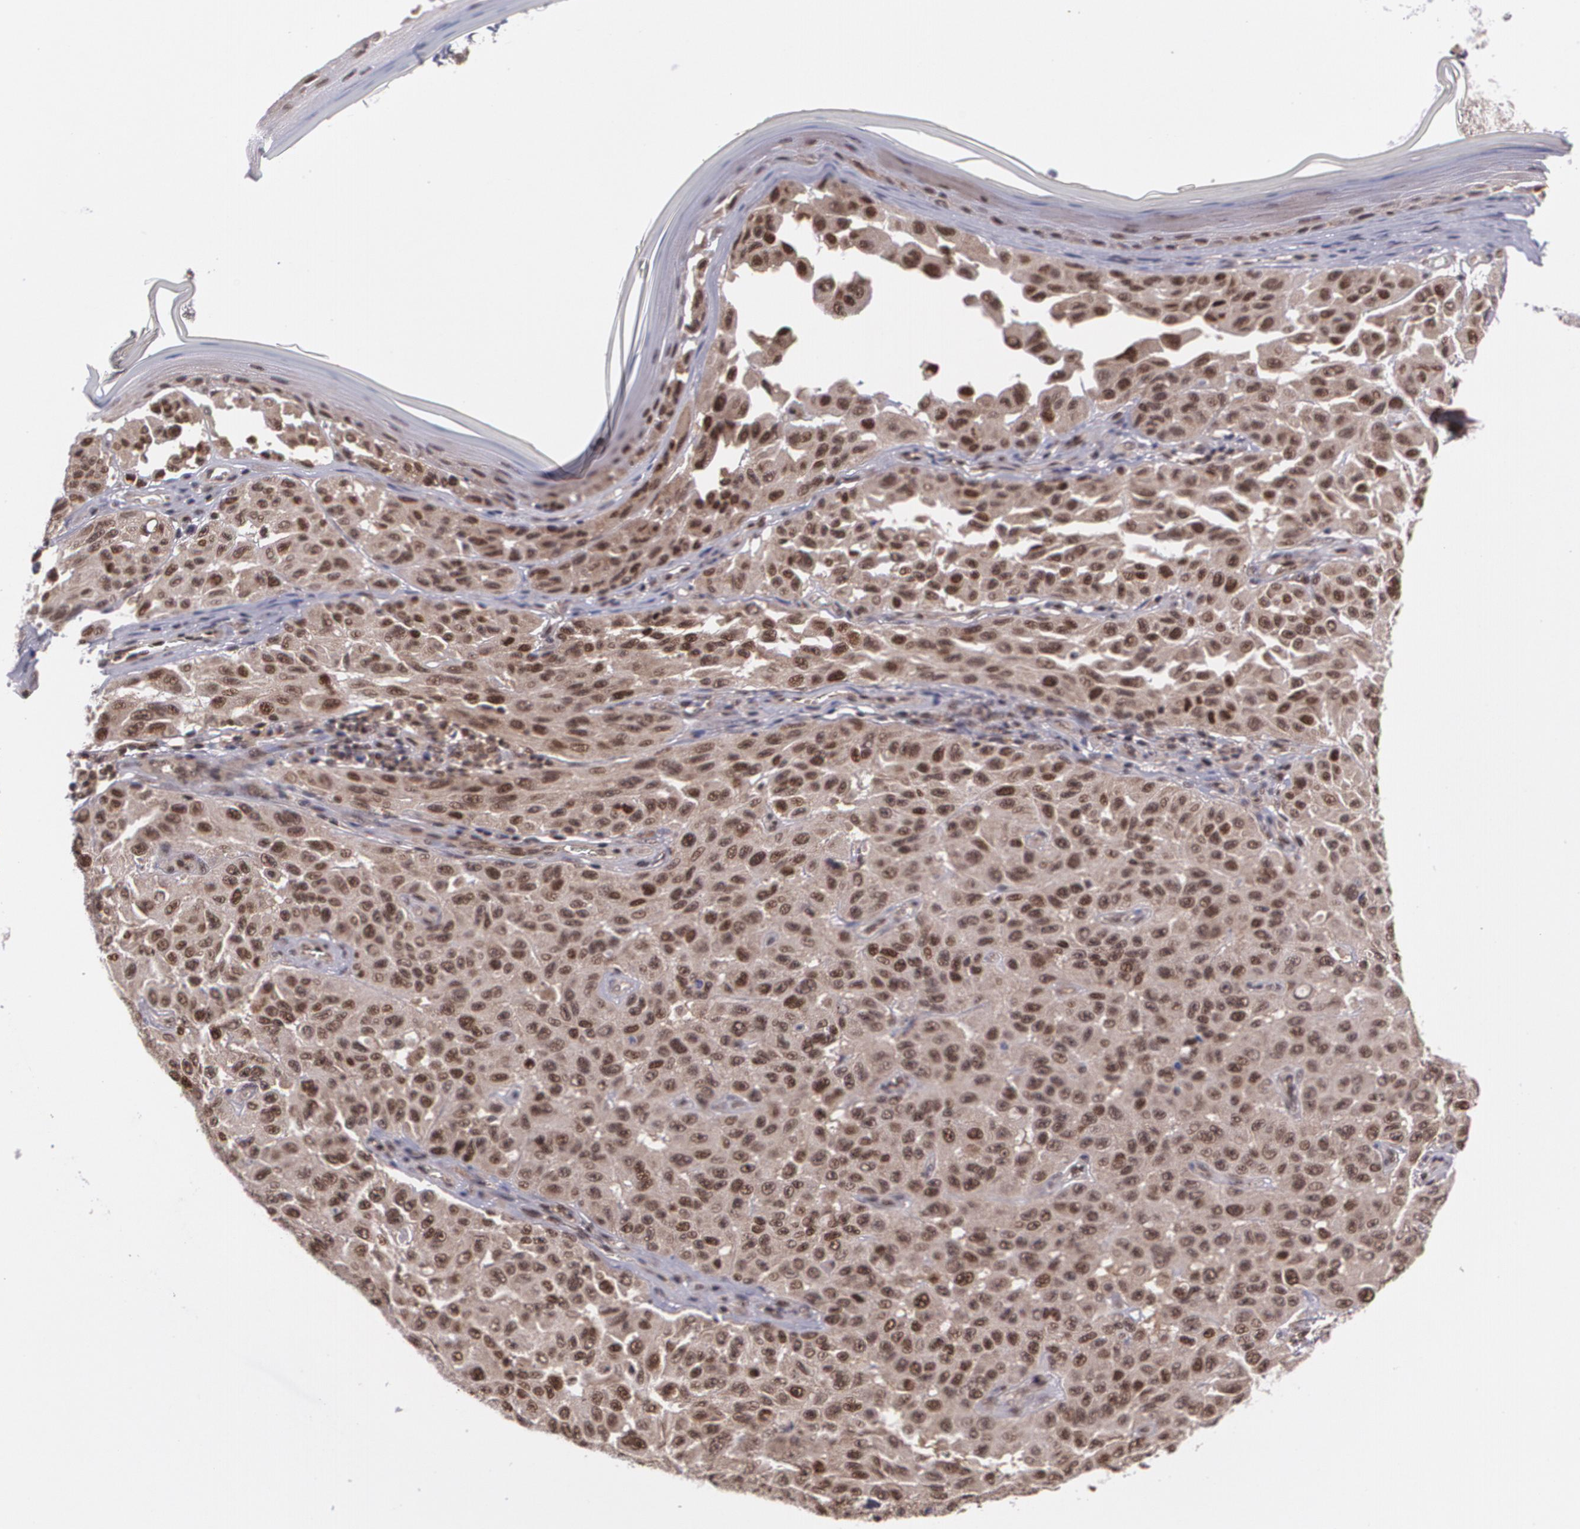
{"staining": {"intensity": "moderate", "quantity": ">75%", "location": "nuclear"}, "tissue": "melanoma", "cell_type": "Tumor cells", "image_type": "cancer", "snomed": [{"axis": "morphology", "description": "Malignant melanoma, NOS"}, {"axis": "topography", "description": "Skin"}], "caption": "Brown immunohistochemical staining in human malignant melanoma exhibits moderate nuclear expression in approximately >75% of tumor cells.", "gene": "CUL2", "patient": {"sex": "male", "age": 30}}